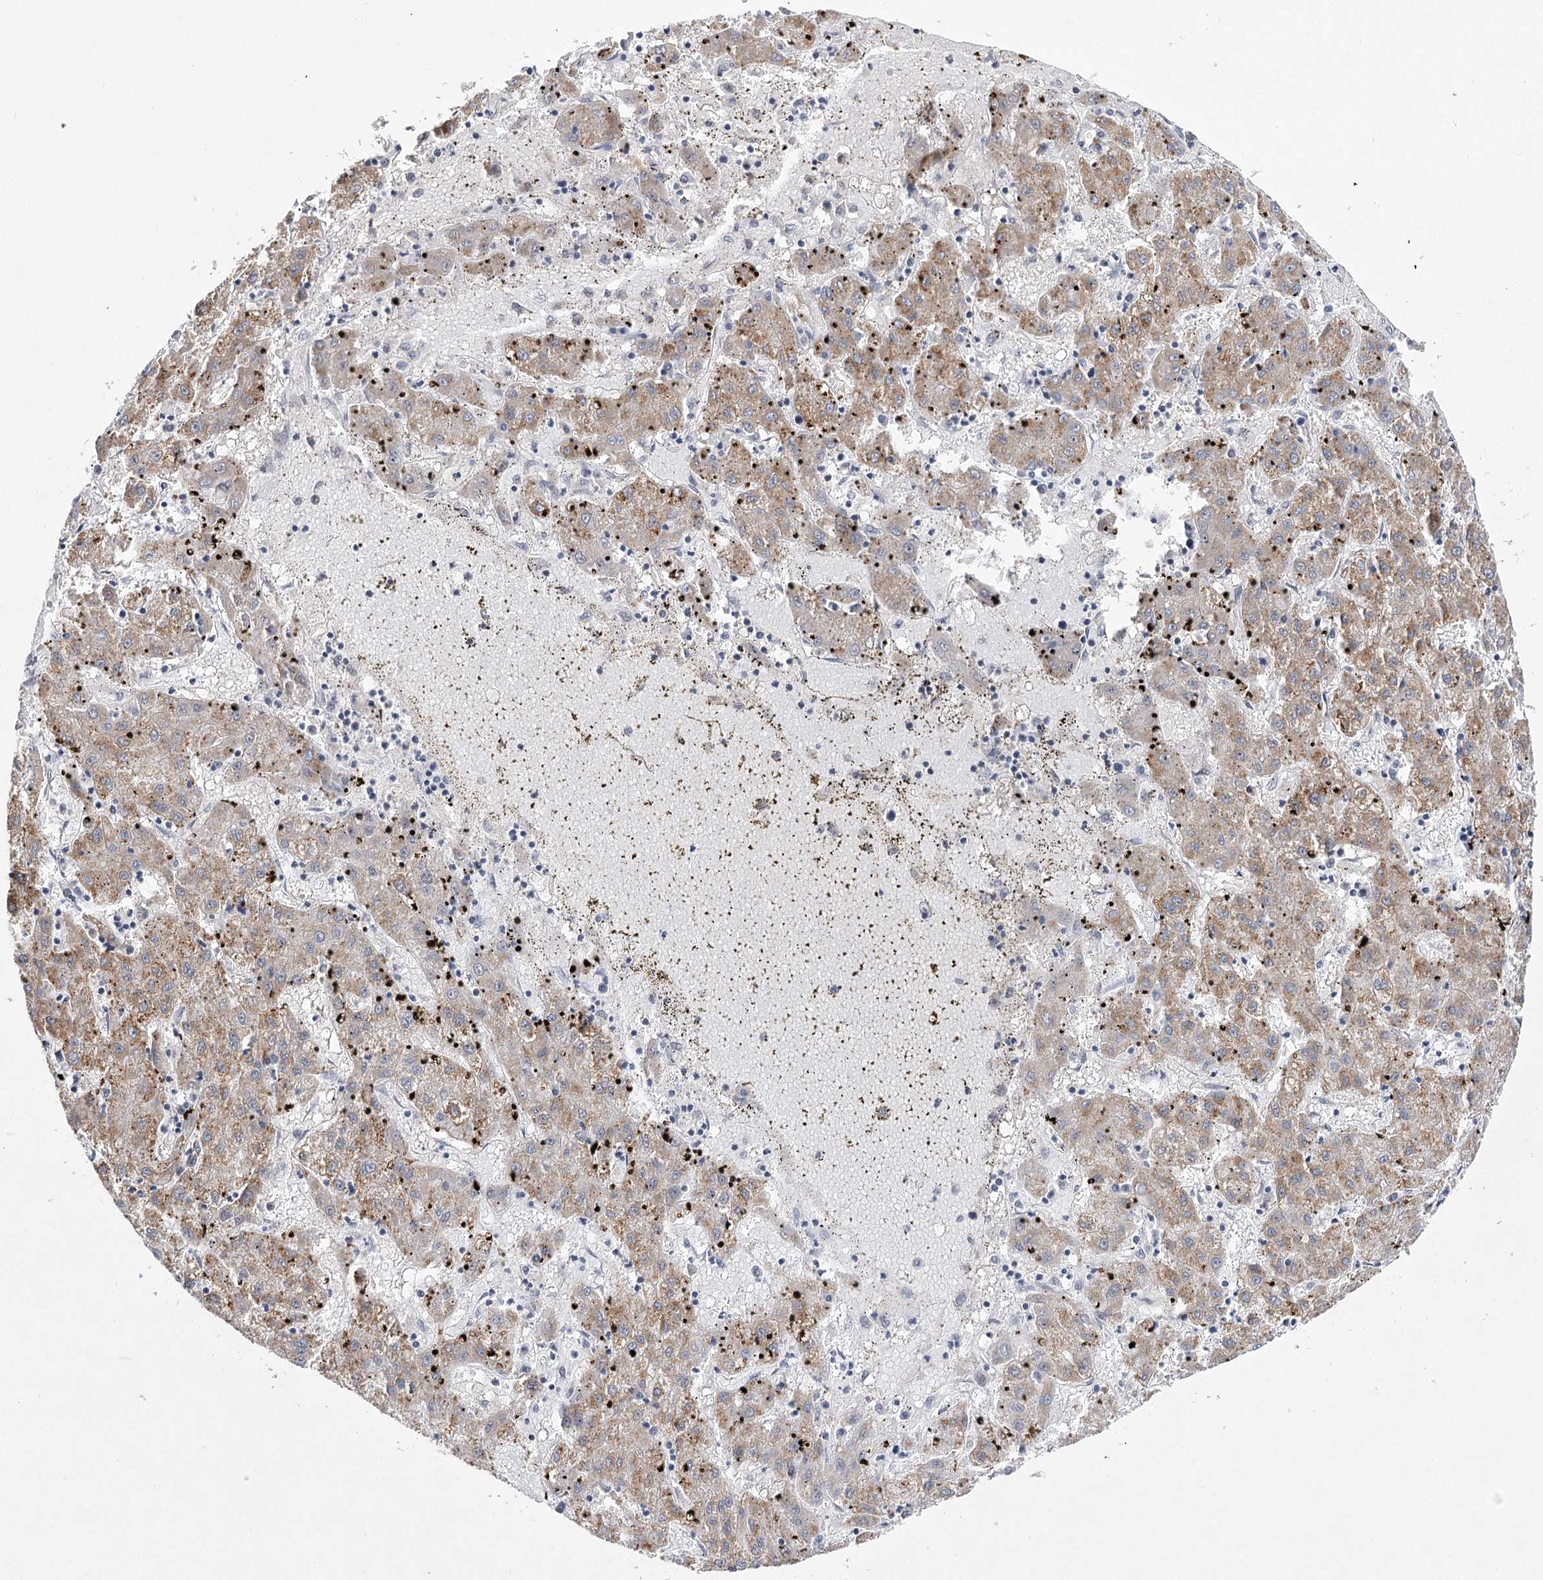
{"staining": {"intensity": "moderate", "quantity": "25%-75%", "location": "cytoplasmic/membranous"}, "tissue": "liver cancer", "cell_type": "Tumor cells", "image_type": "cancer", "snomed": [{"axis": "morphology", "description": "Carcinoma, Hepatocellular, NOS"}, {"axis": "topography", "description": "Liver"}], "caption": "Immunohistochemistry (DAB) staining of human liver cancer exhibits moderate cytoplasmic/membranous protein expression in about 25%-75% of tumor cells.", "gene": "PHYHIPL", "patient": {"sex": "male", "age": 72}}